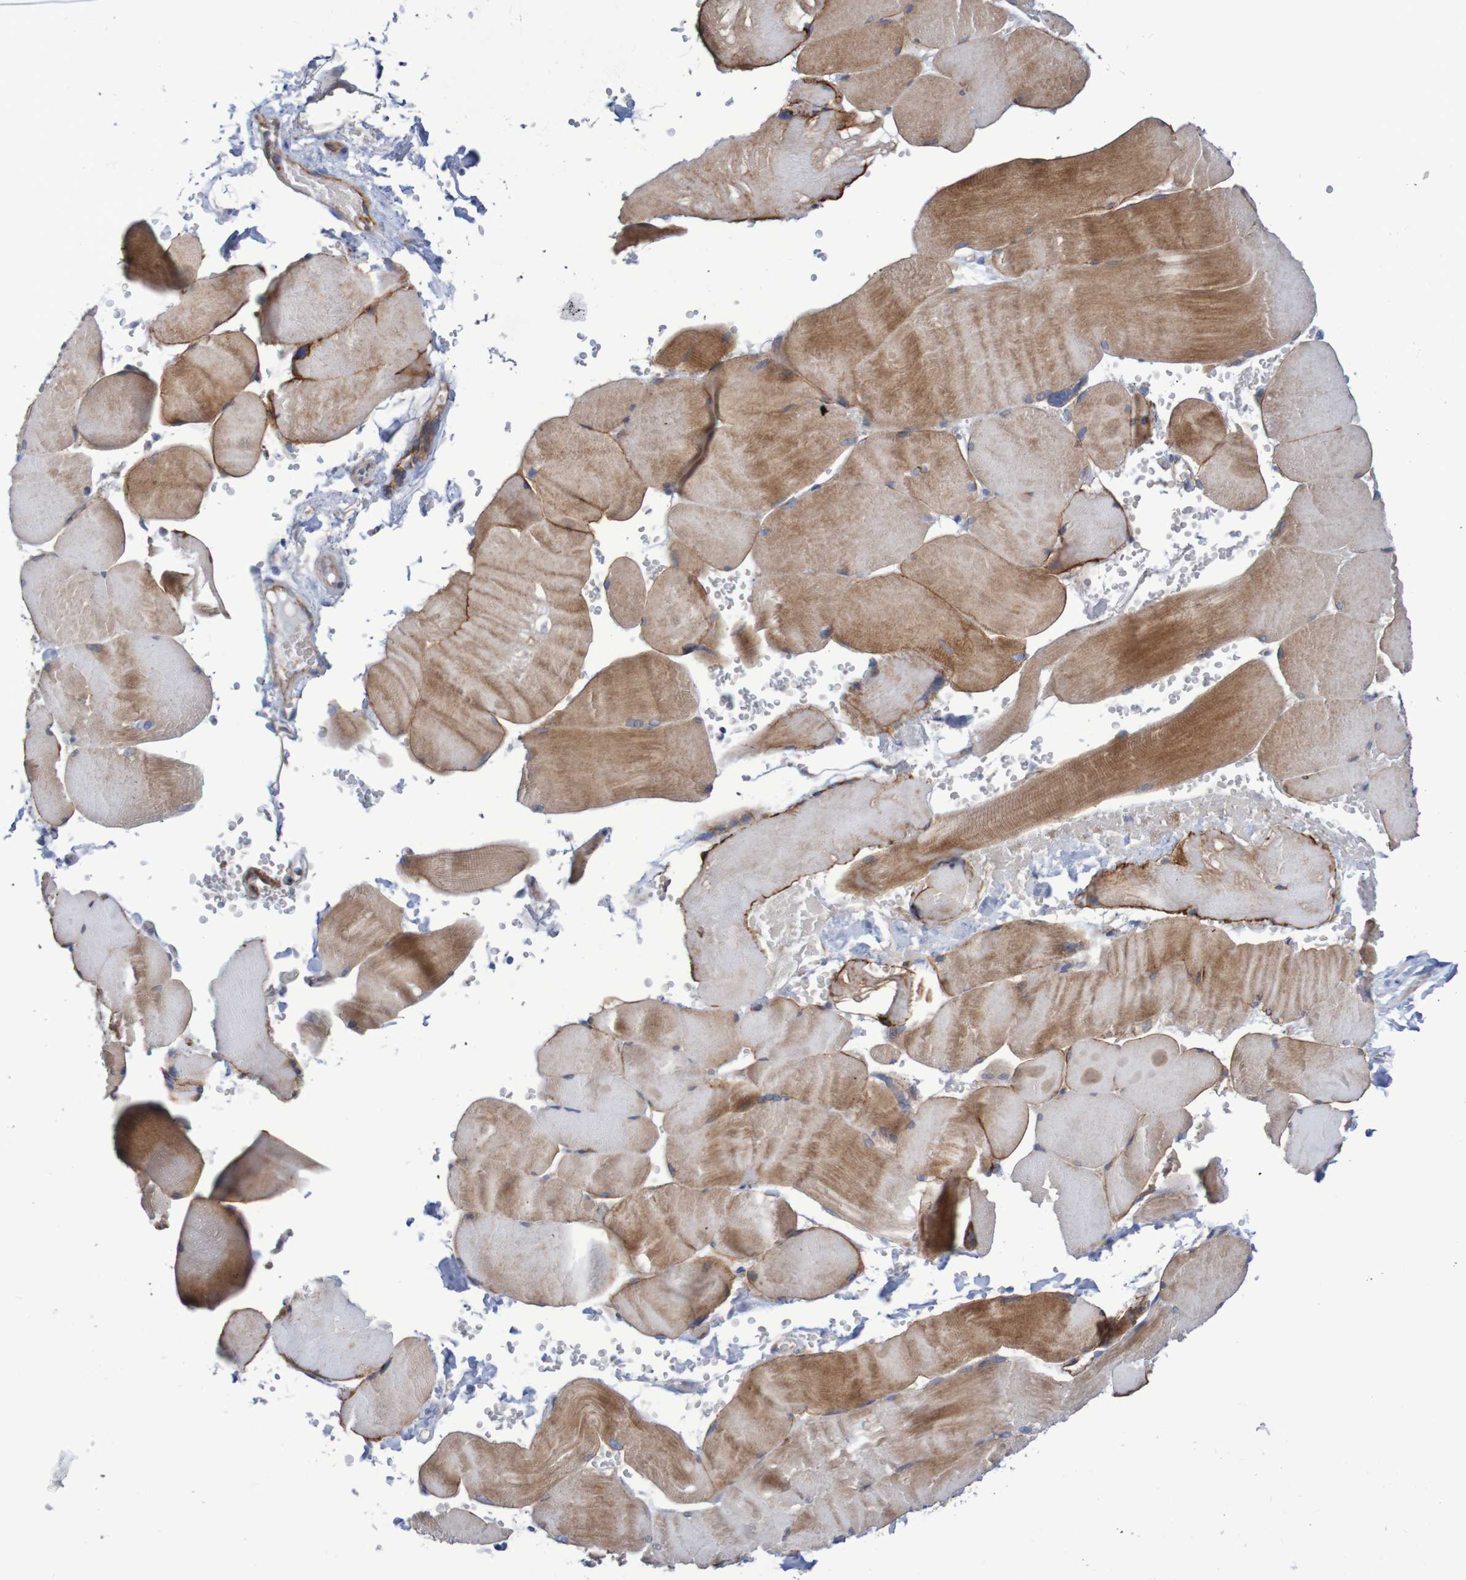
{"staining": {"intensity": "moderate", "quantity": ">75%", "location": "cytoplasmic/membranous"}, "tissue": "skeletal muscle", "cell_type": "Myocytes", "image_type": "normal", "snomed": [{"axis": "morphology", "description": "Normal tissue, NOS"}, {"axis": "topography", "description": "Skin"}, {"axis": "topography", "description": "Skeletal muscle"}], "caption": "IHC histopathology image of unremarkable skeletal muscle: human skeletal muscle stained using immunohistochemistry (IHC) displays medium levels of moderate protein expression localized specifically in the cytoplasmic/membranous of myocytes, appearing as a cytoplasmic/membranous brown color.", "gene": "NECTIN2", "patient": {"sex": "male", "age": 83}}